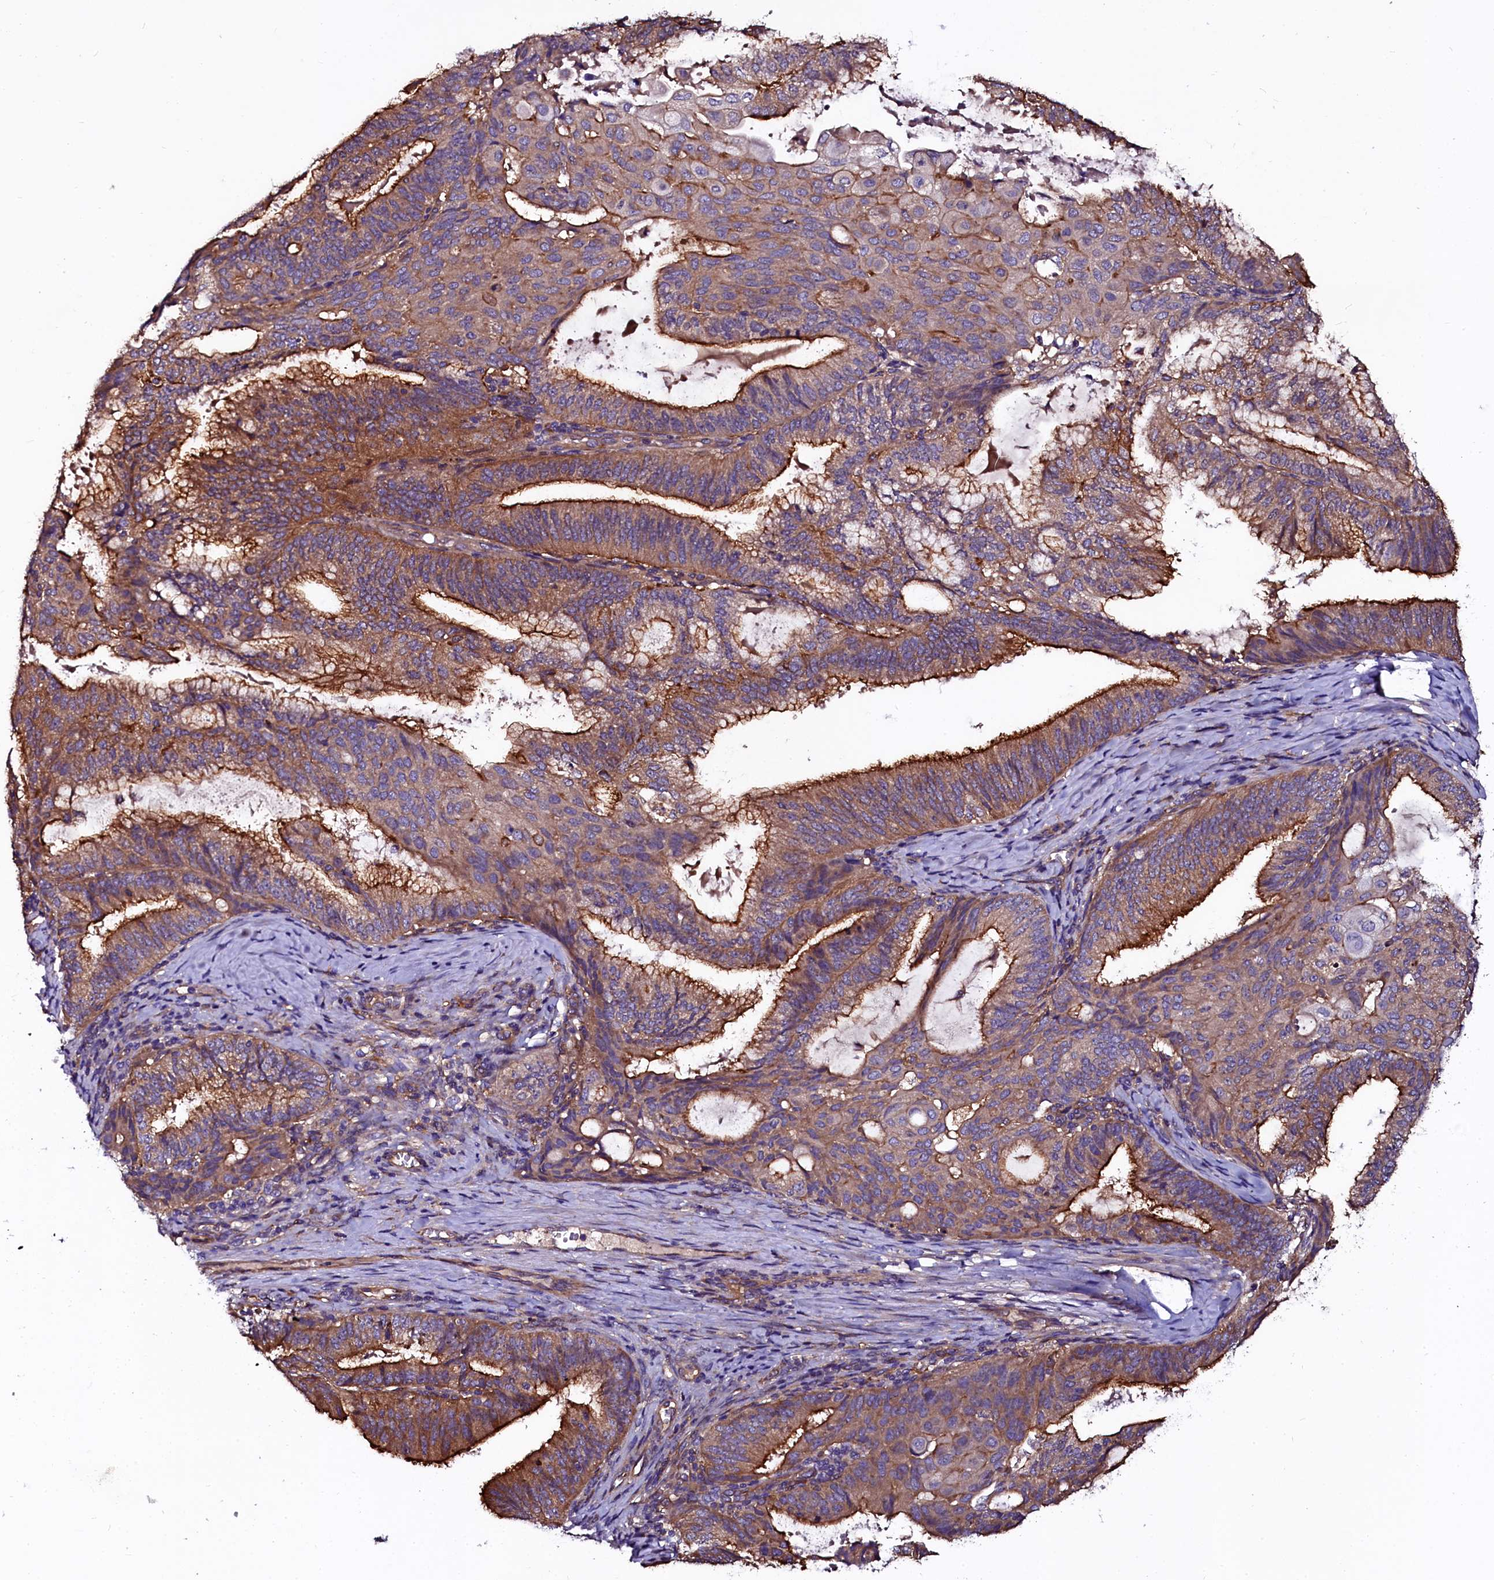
{"staining": {"intensity": "moderate", "quantity": ">75%", "location": "cytoplasmic/membranous"}, "tissue": "endometrial cancer", "cell_type": "Tumor cells", "image_type": "cancer", "snomed": [{"axis": "morphology", "description": "Adenocarcinoma, NOS"}, {"axis": "topography", "description": "Endometrium"}], "caption": "A brown stain highlights moderate cytoplasmic/membranous staining of a protein in human endometrial cancer (adenocarcinoma) tumor cells.", "gene": "APPL2", "patient": {"sex": "female", "age": 49}}